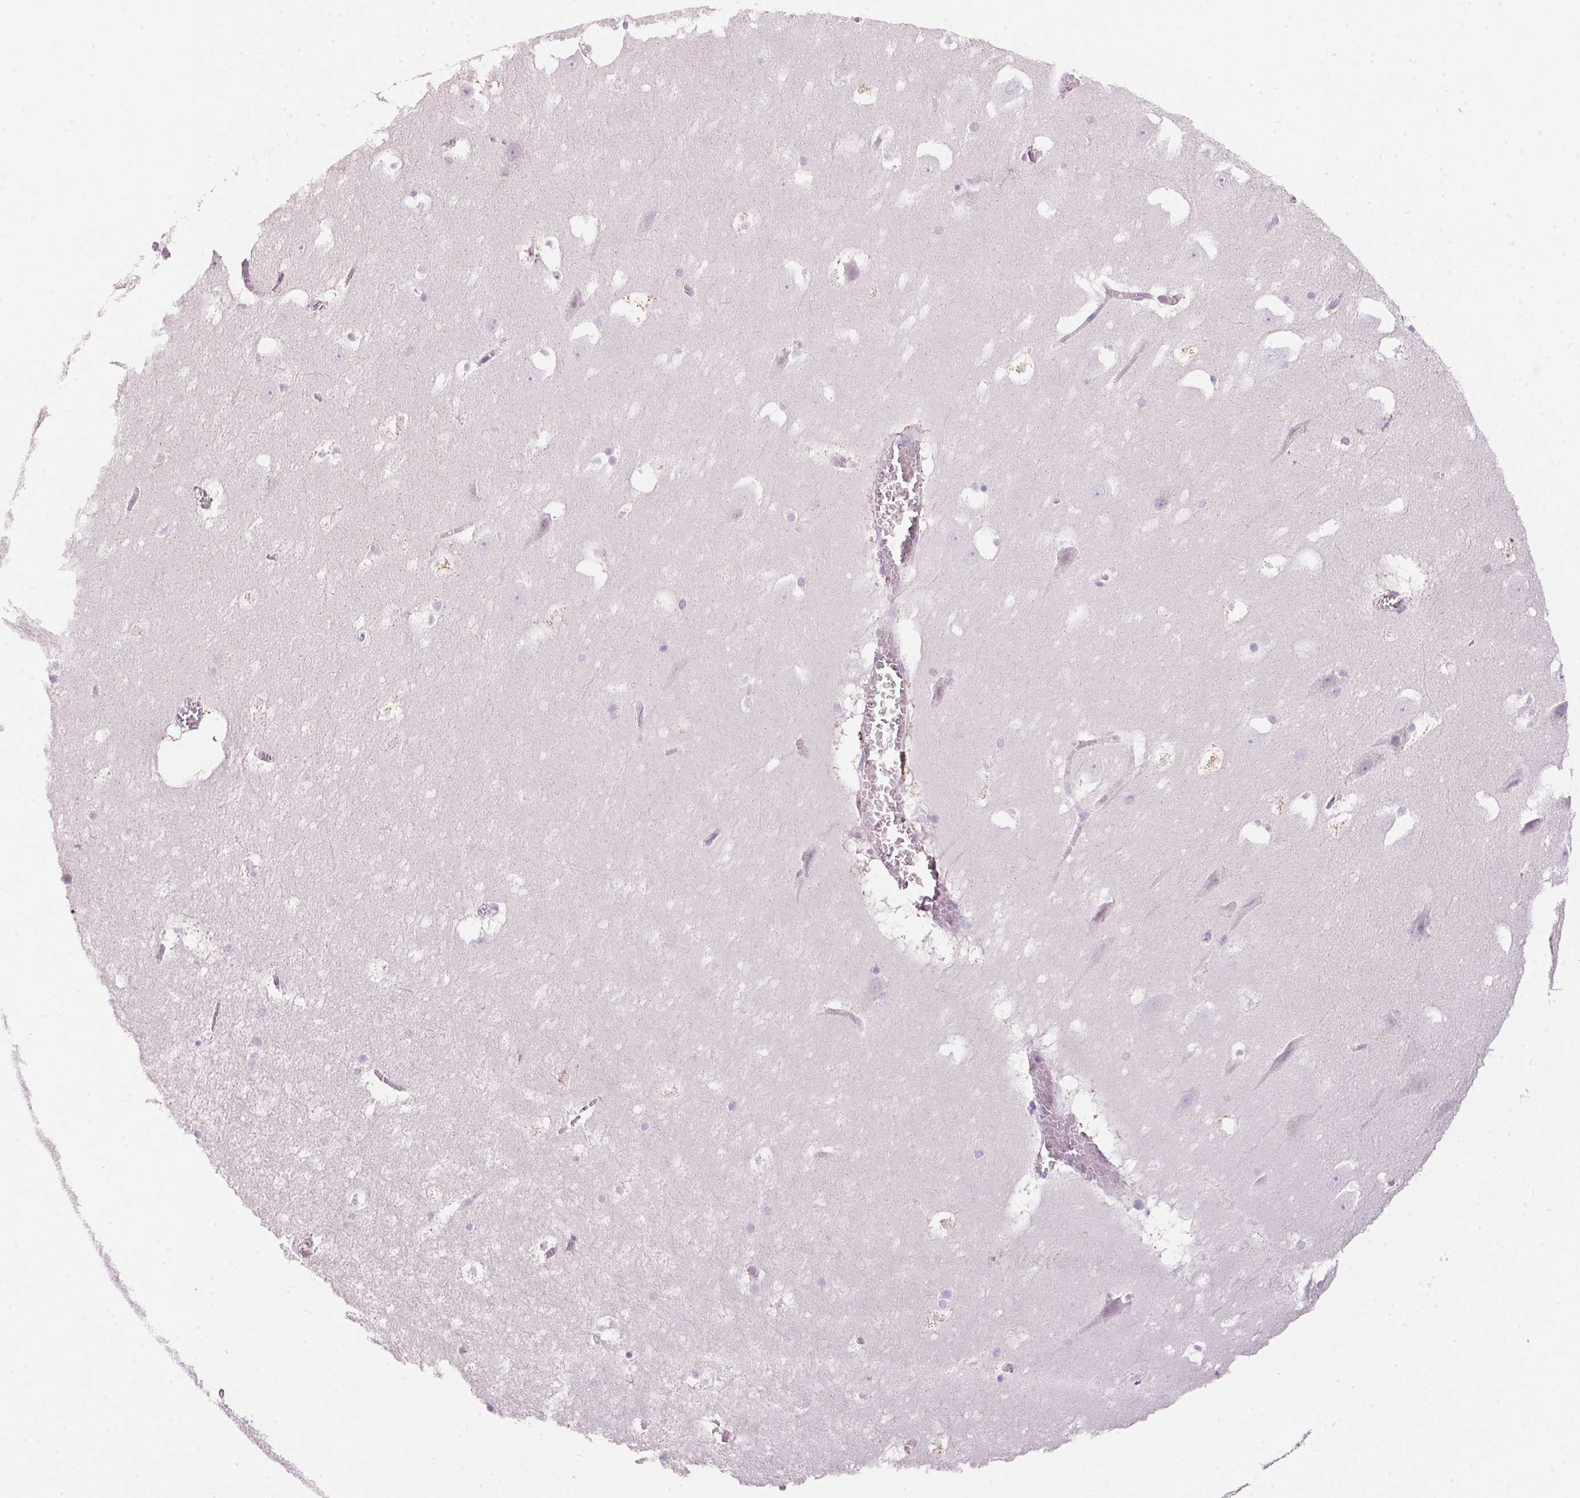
{"staining": {"intensity": "negative", "quantity": "none", "location": "none"}, "tissue": "hippocampus", "cell_type": "Glial cells", "image_type": "normal", "snomed": [{"axis": "morphology", "description": "Normal tissue, NOS"}, {"axis": "topography", "description": "Hippocampus"}], "caption": "An immunohistochemistry (IHC) image of unremarkable hippocampus is shown. There is no staining in glial cells of hippocampus. (Stains: DAB (3,3'-diaminobenzidine) IHC with hematoxylin counter stain, Microscopy: brightfield microscopy at high magnification).", "gene": "HSD17B2", "patient": {"sex": "male", "age": 45}}